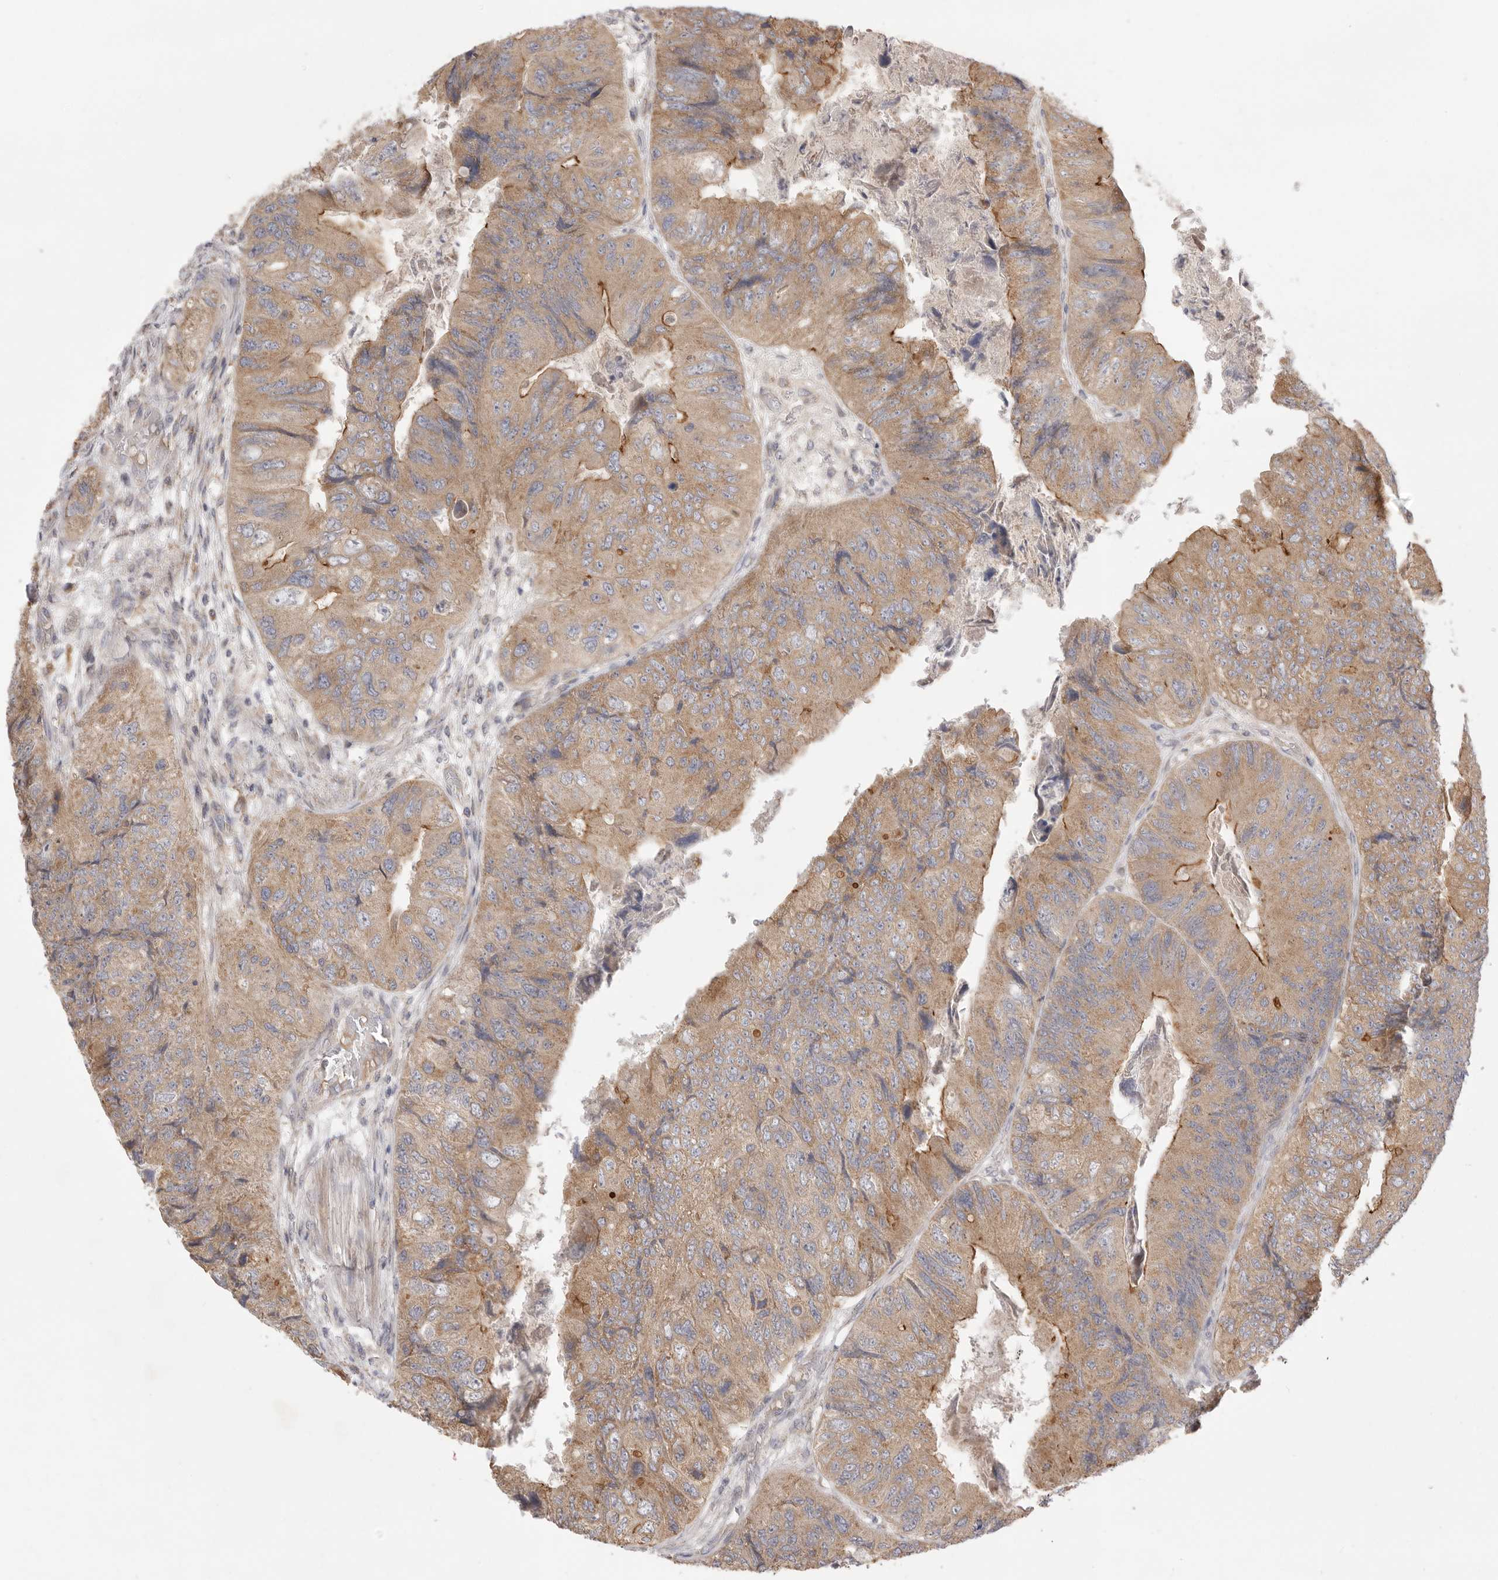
{"staining": {"intensity": "moderate", "quantity": ">75%", "location": "cytoplasmic/membranous"}, "tissue": "colorectal cancer", "cell_type": "Tumor cells", "image_type": "cancer", "snomed": [{"axis": "morphology", "description": "Adenocarcinoma, NOS"}, {"axis": "topography", "description": "Rectum"}], "caption": "Immunohistochemical staining of adenocarcinoma (colorectal) exhibits medium levels of moderate cytoplasmic/membranous positivity in approximately >75% of tumor cells.", "gene": "USH1C", "patient": {"sex": "male", "age": 63}}